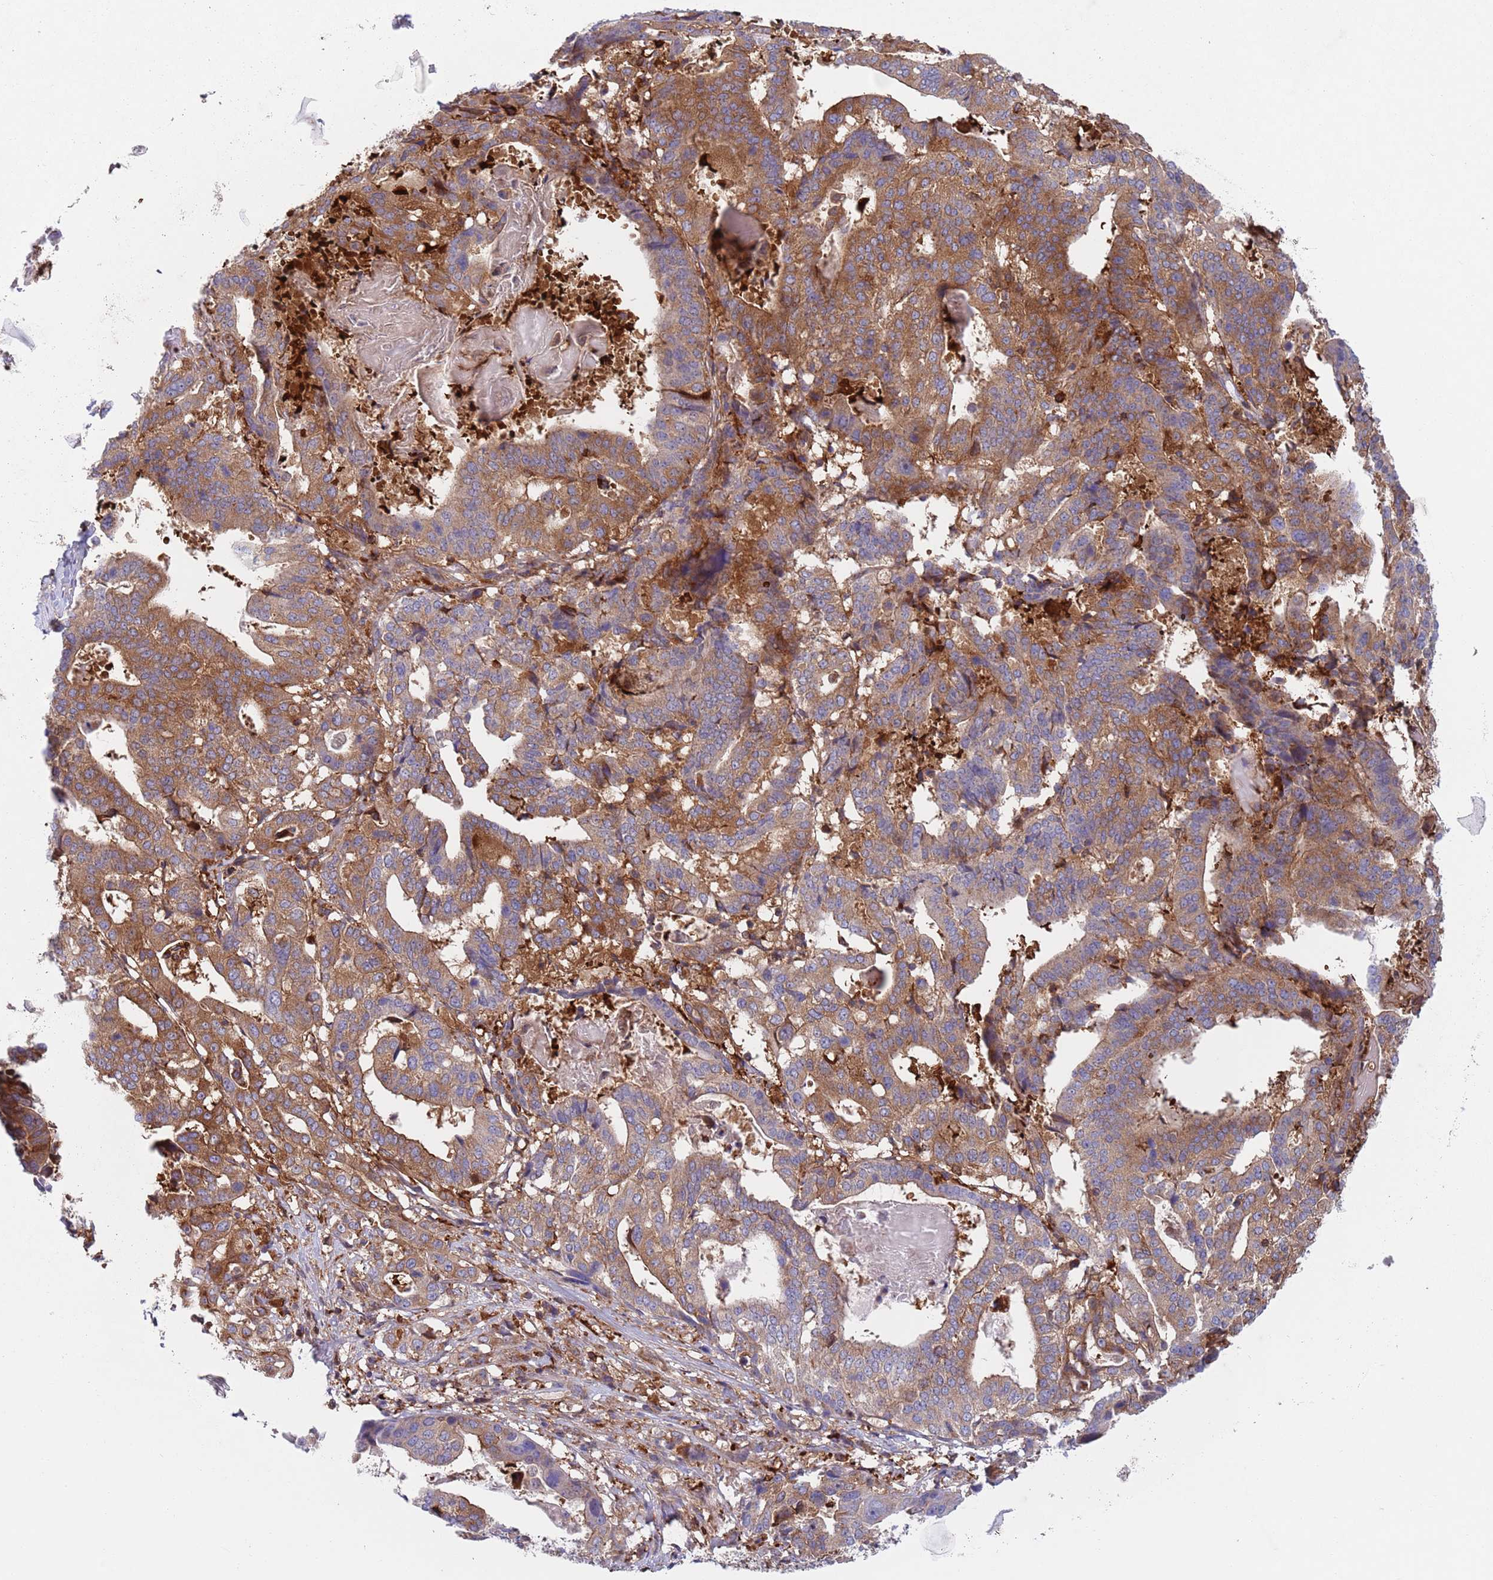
{"staining": {"intensity": "moderate", "quantity": ">75%", "location": "cytoplasmic/membranous"}, "tissue": "stomach cancer", "cell_type": "Tumor cells", "image_type": "cancer", "snomed": [{"axis": "morphology", "description": "Adenocarcinoma, NOS"}, {"axis": "topography", "description": "Stomach"}], "caption": "Moderate cytoplasmic/membranous staining is appreciated in approximately >75% of tumor cells in stomach cancer. The staining was performed using DAB (3,3'-diaminobenzidine) to visualize the protein expression in brown, while the nuclei were stained in blue with hematoxylin (Magnification: 20x).", "gene": "ZMYM5", "patient": {"sex": "male", "age": 48}}